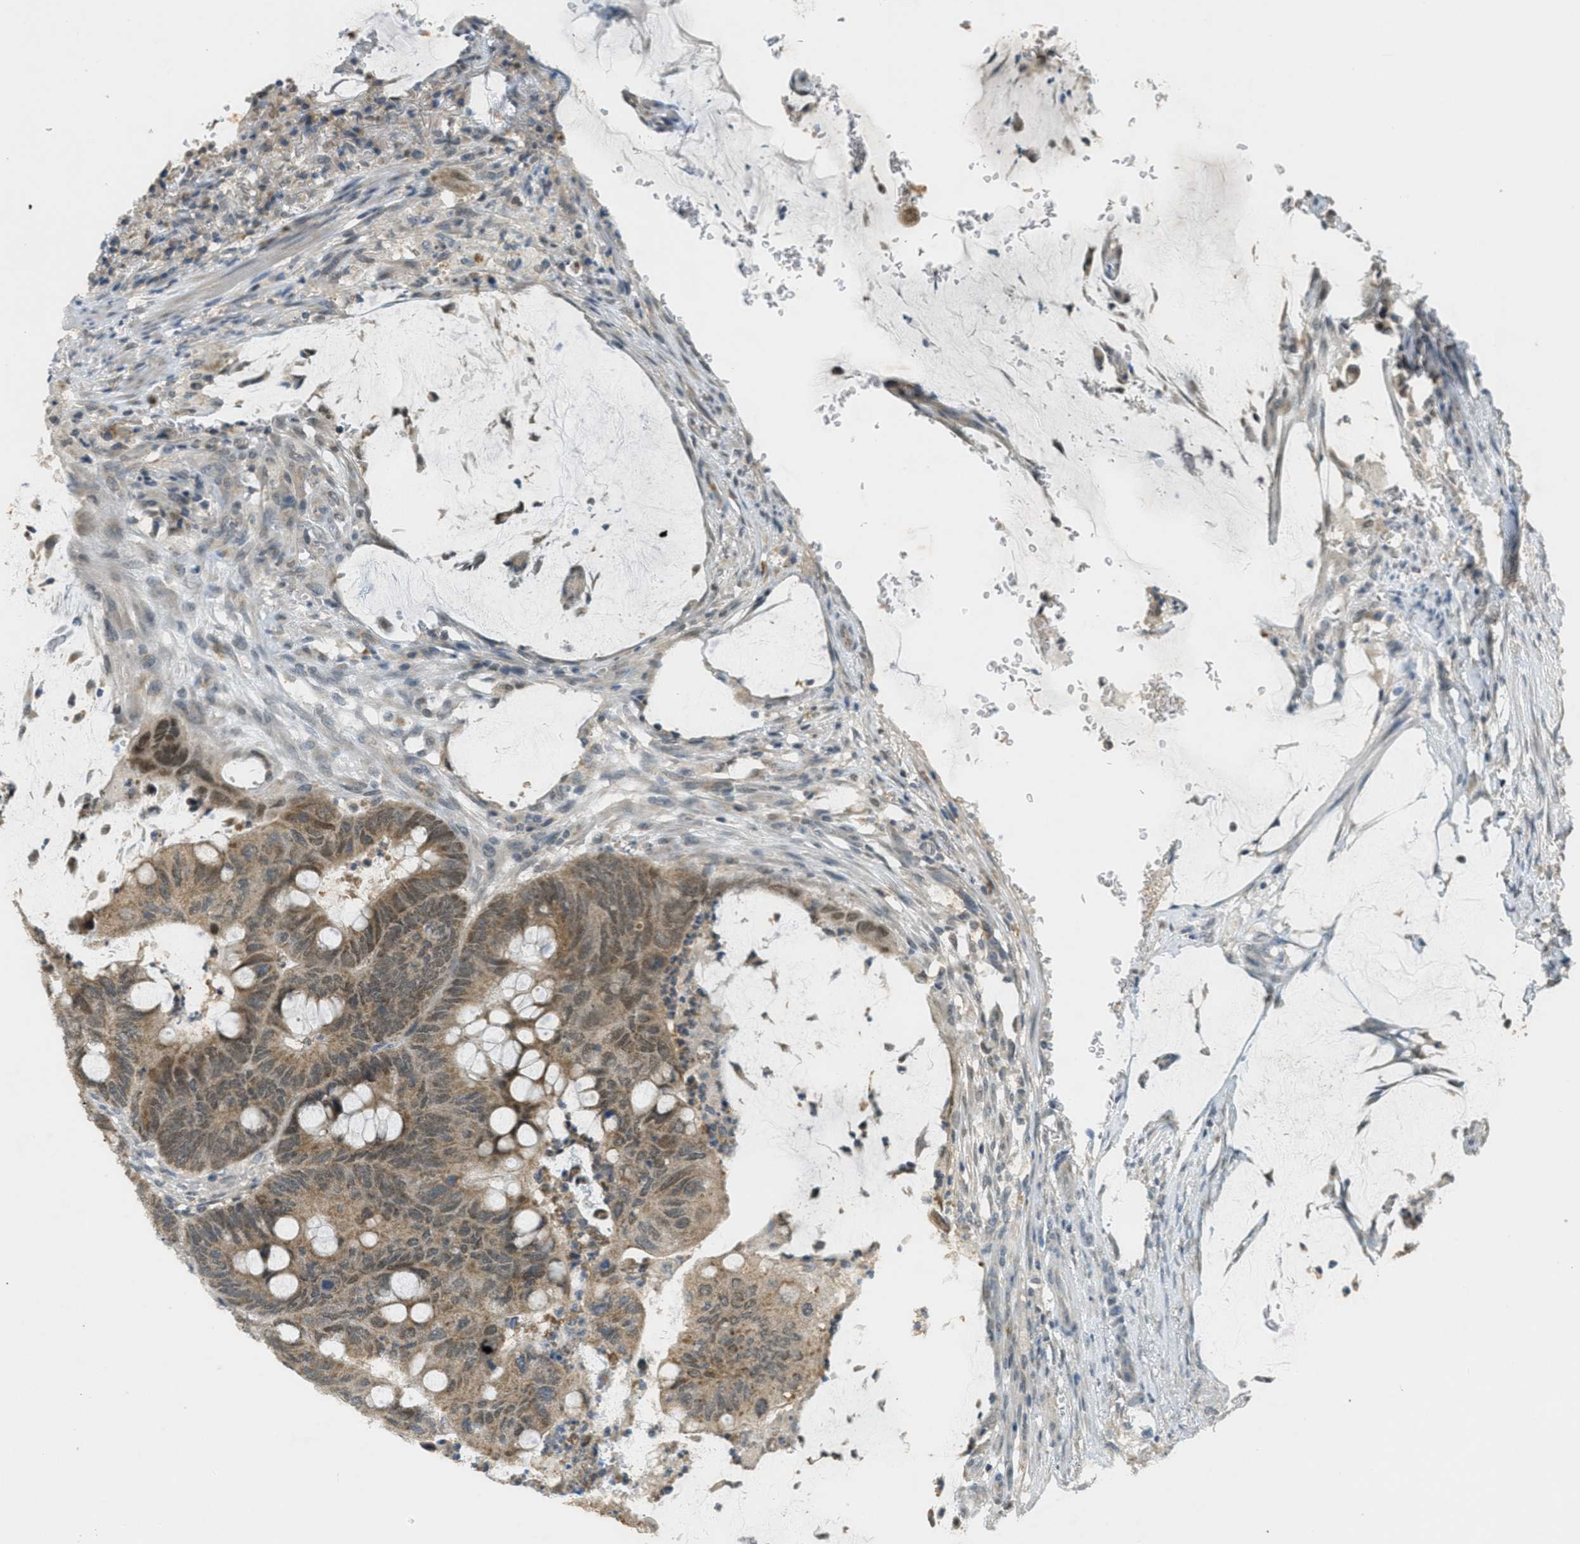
{"staining": {"intensity": "moderate", "quantity": ">75%", "location": "cytoplasmic/membranous"}, "tissue": "colorectal cancer", "cell_type": "Tumor cells", "image_type": "cancer", "snomed": [{"axis": "morphology", "description": "Normal tissue, NOS"}, {"axis": "morphology", "description": "Adenocarcinoma, NOS"}, {"axis": "topography", "description": "Rectum"}], "caption": "Immunohistochemical staining of human colorectal cancer exhibits medium levels of moderate cytoplasmic/membranous protein expression in about >75% of tumor cells. (IHC, brightfield microscopy, high magnification).", "gene": "TCF20", "patient": {"sex": "male", "age": 92}}